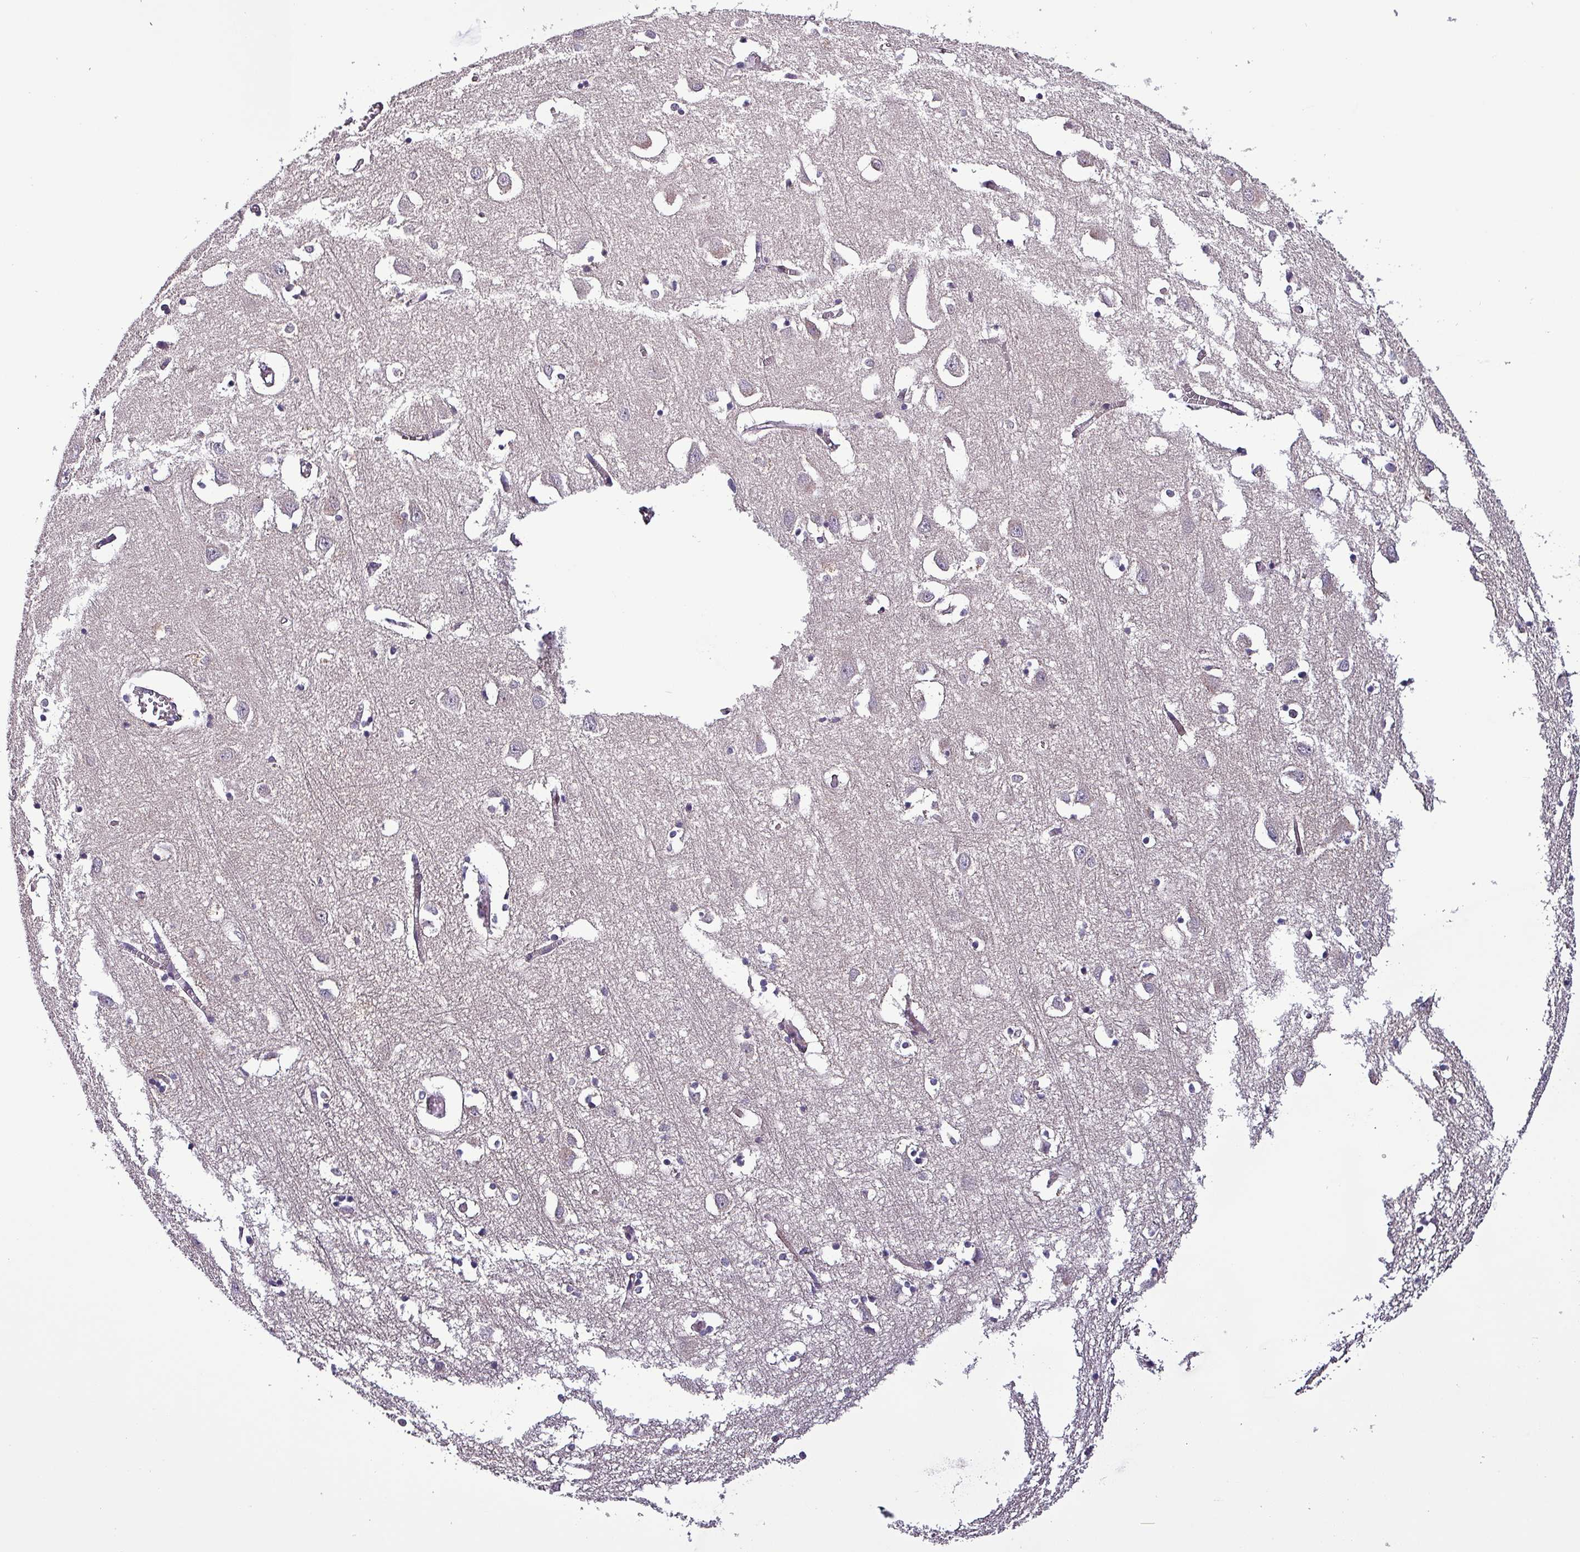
{"staining": {"intensity": "negative", "quantity": "none", "location": "none"}, "tissue": "cerebral cortex", "cell_type": "Endothelial cells", "image_type": "normal", "snomed": [{"axis": "morphology", "description": "Normal tissue, NOS"}, {"axis": "topography", "description": "Cerebral cortex"}], "caption": "The immunohistochemistry (IHC) micrograph has no significant positivity in endothelial cells of cerebral cortex.", "gene": "GRAPL", "patient": {"sex": "male", "age": 70}}